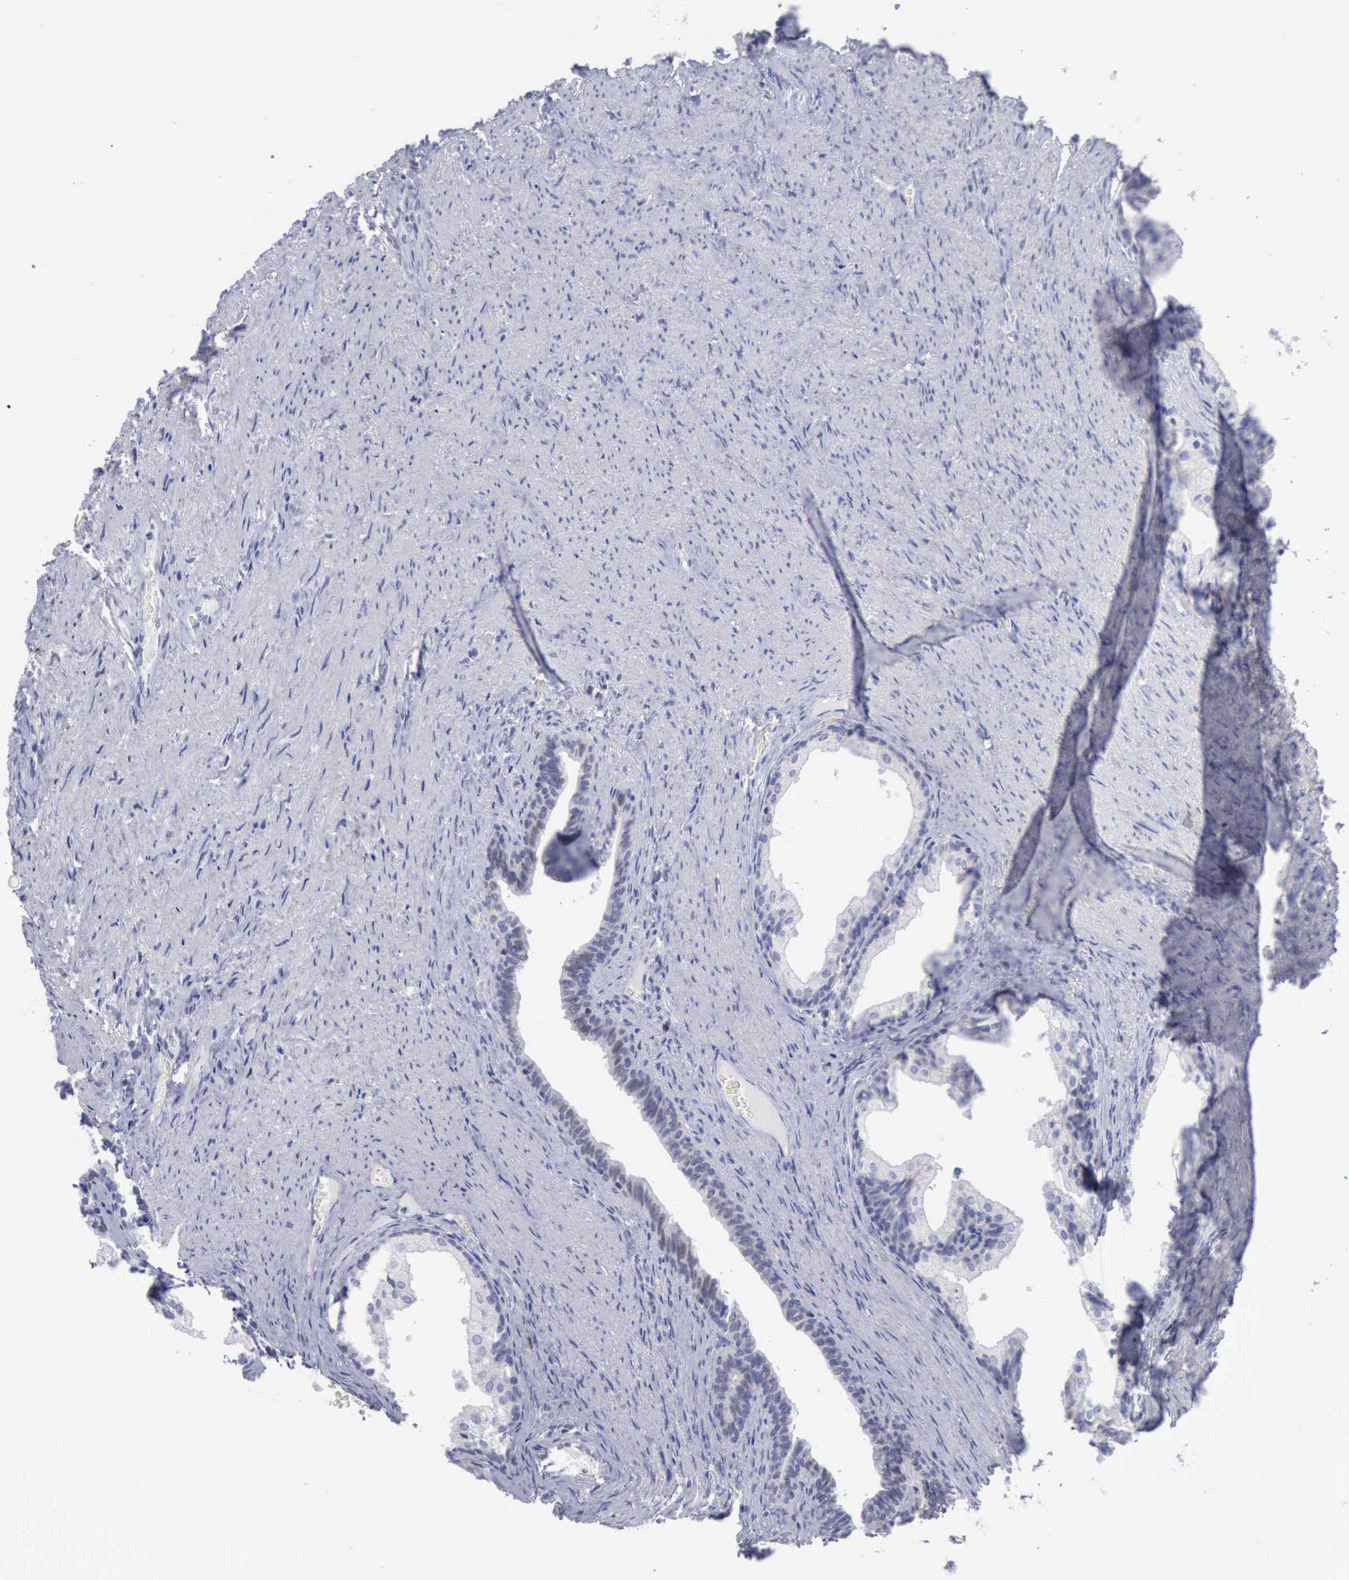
{"staining": {"intensity": "negative", "quantity": "none", "location": "none"}, "tissue": "prostate cancer", "cell_type": "Tumor cells", "image_type": "cancer", "snomed": [{"axis": "morphology", "description": "Adenocarcinoma, Medium grade"}, {"axis": "topography", "description": "Prostate"}], "caption": "Tumor cells are negative for brown protein staining in medium-grade adenocarcinoma (prostate). The staining was performed using DAB (3,3'-diaminobenzidine) to visualize the protein expression in brown, while the nuclei were stained in blue with hematoxylin (Magnification: 20x).", "gene": "SATB2", "patient": {"sex": "male", "age": 60}}